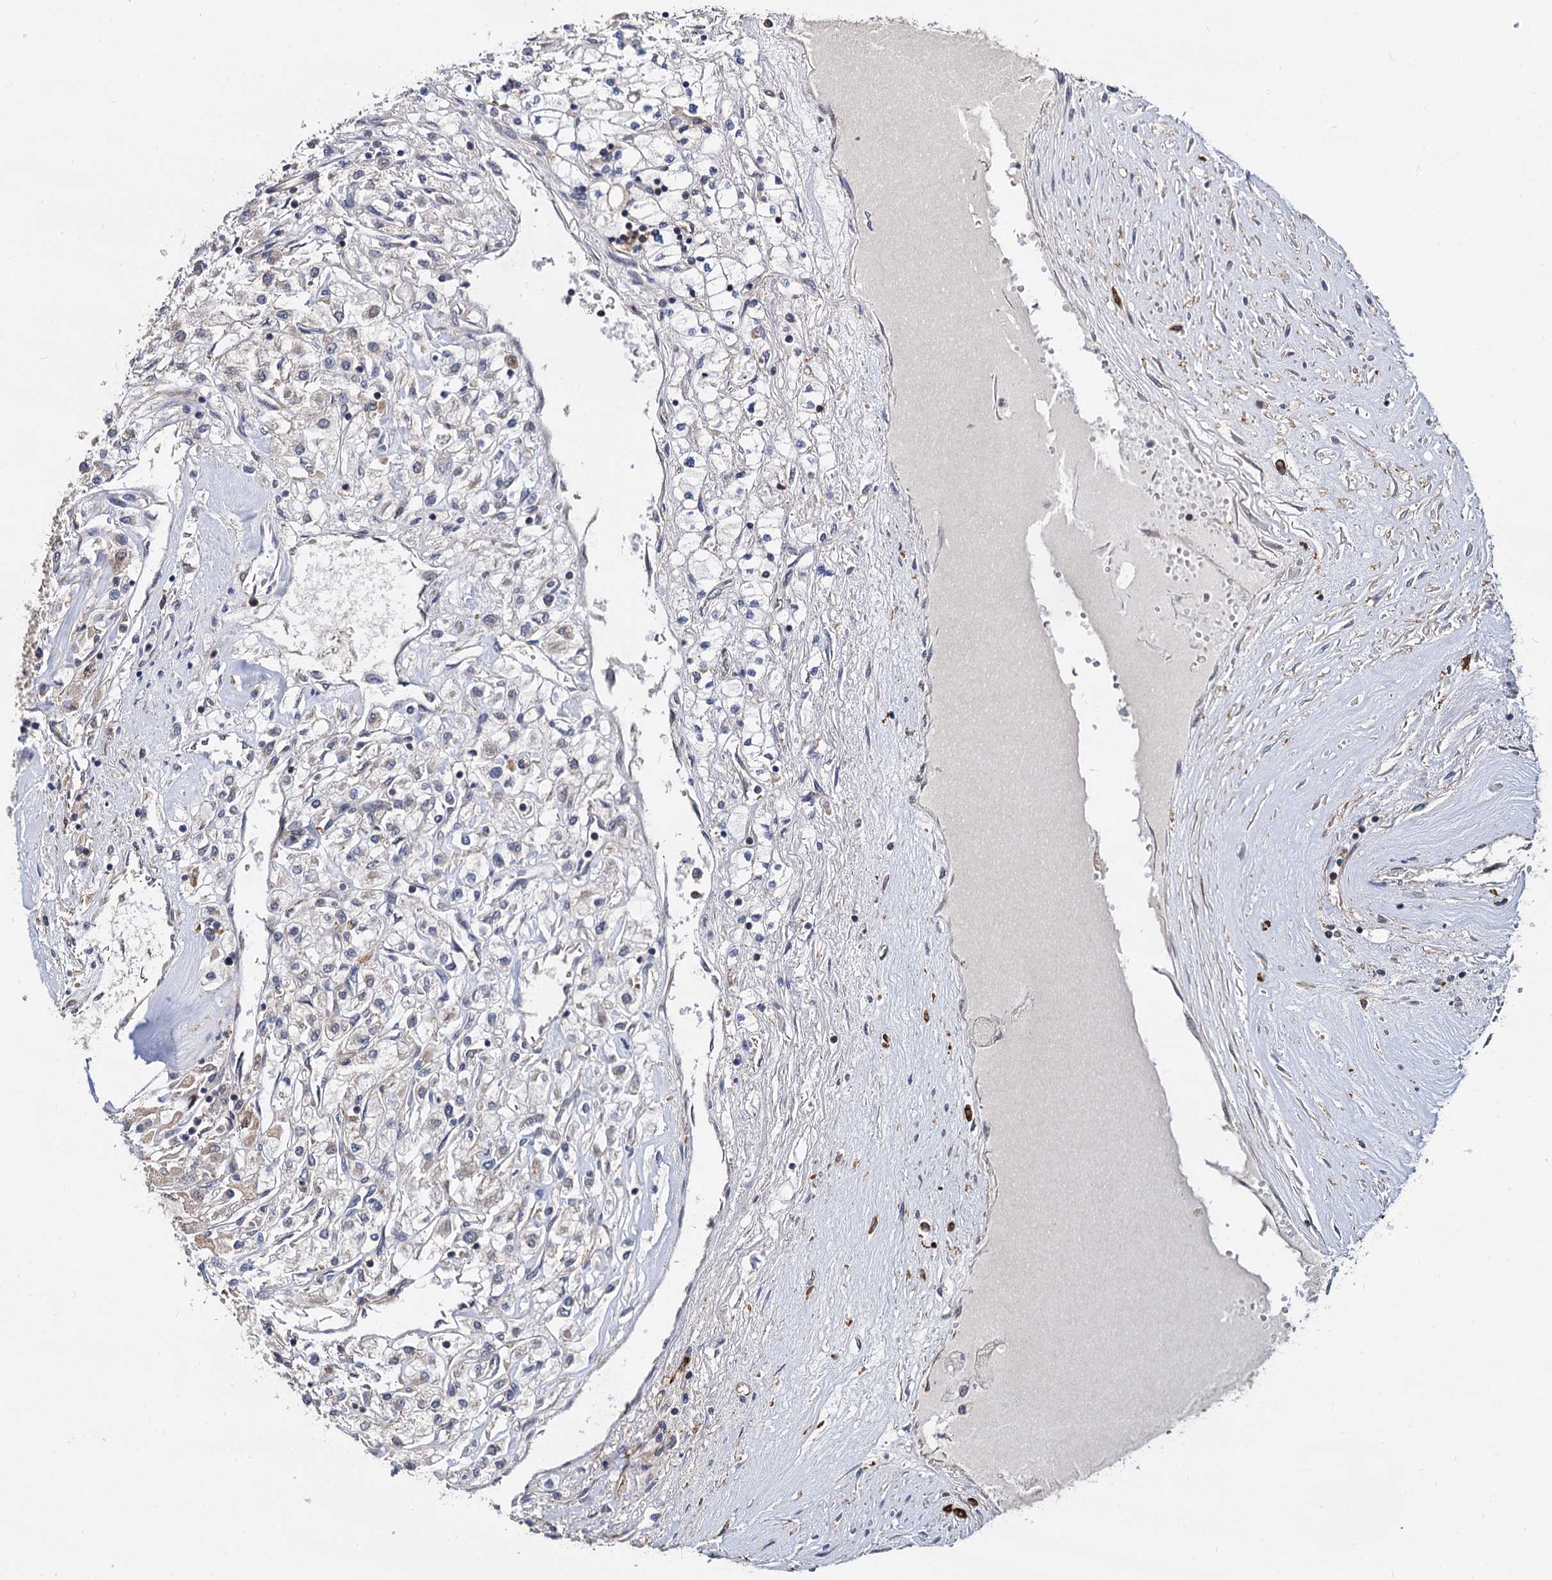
{"staining": {"intensity": "weak", "quantity": "<25%", "location": "cytoplasmic/membranous,nuclear"}, "tissue": "renal cancer", "cell_type": "Tumor cells", "image_type": "cancer", "snomed": [{"axis": "morphology", "description": "Adenocarcinoma, NOS"}, {"axis": "topography", "description": "Kidney"}], "caption": "The histopathology image shows no staining of tumor cells in renal cancer (adenocarcinoma).", "gene": "PSMD4", "patient": {"sex": "male", "age": 80}}